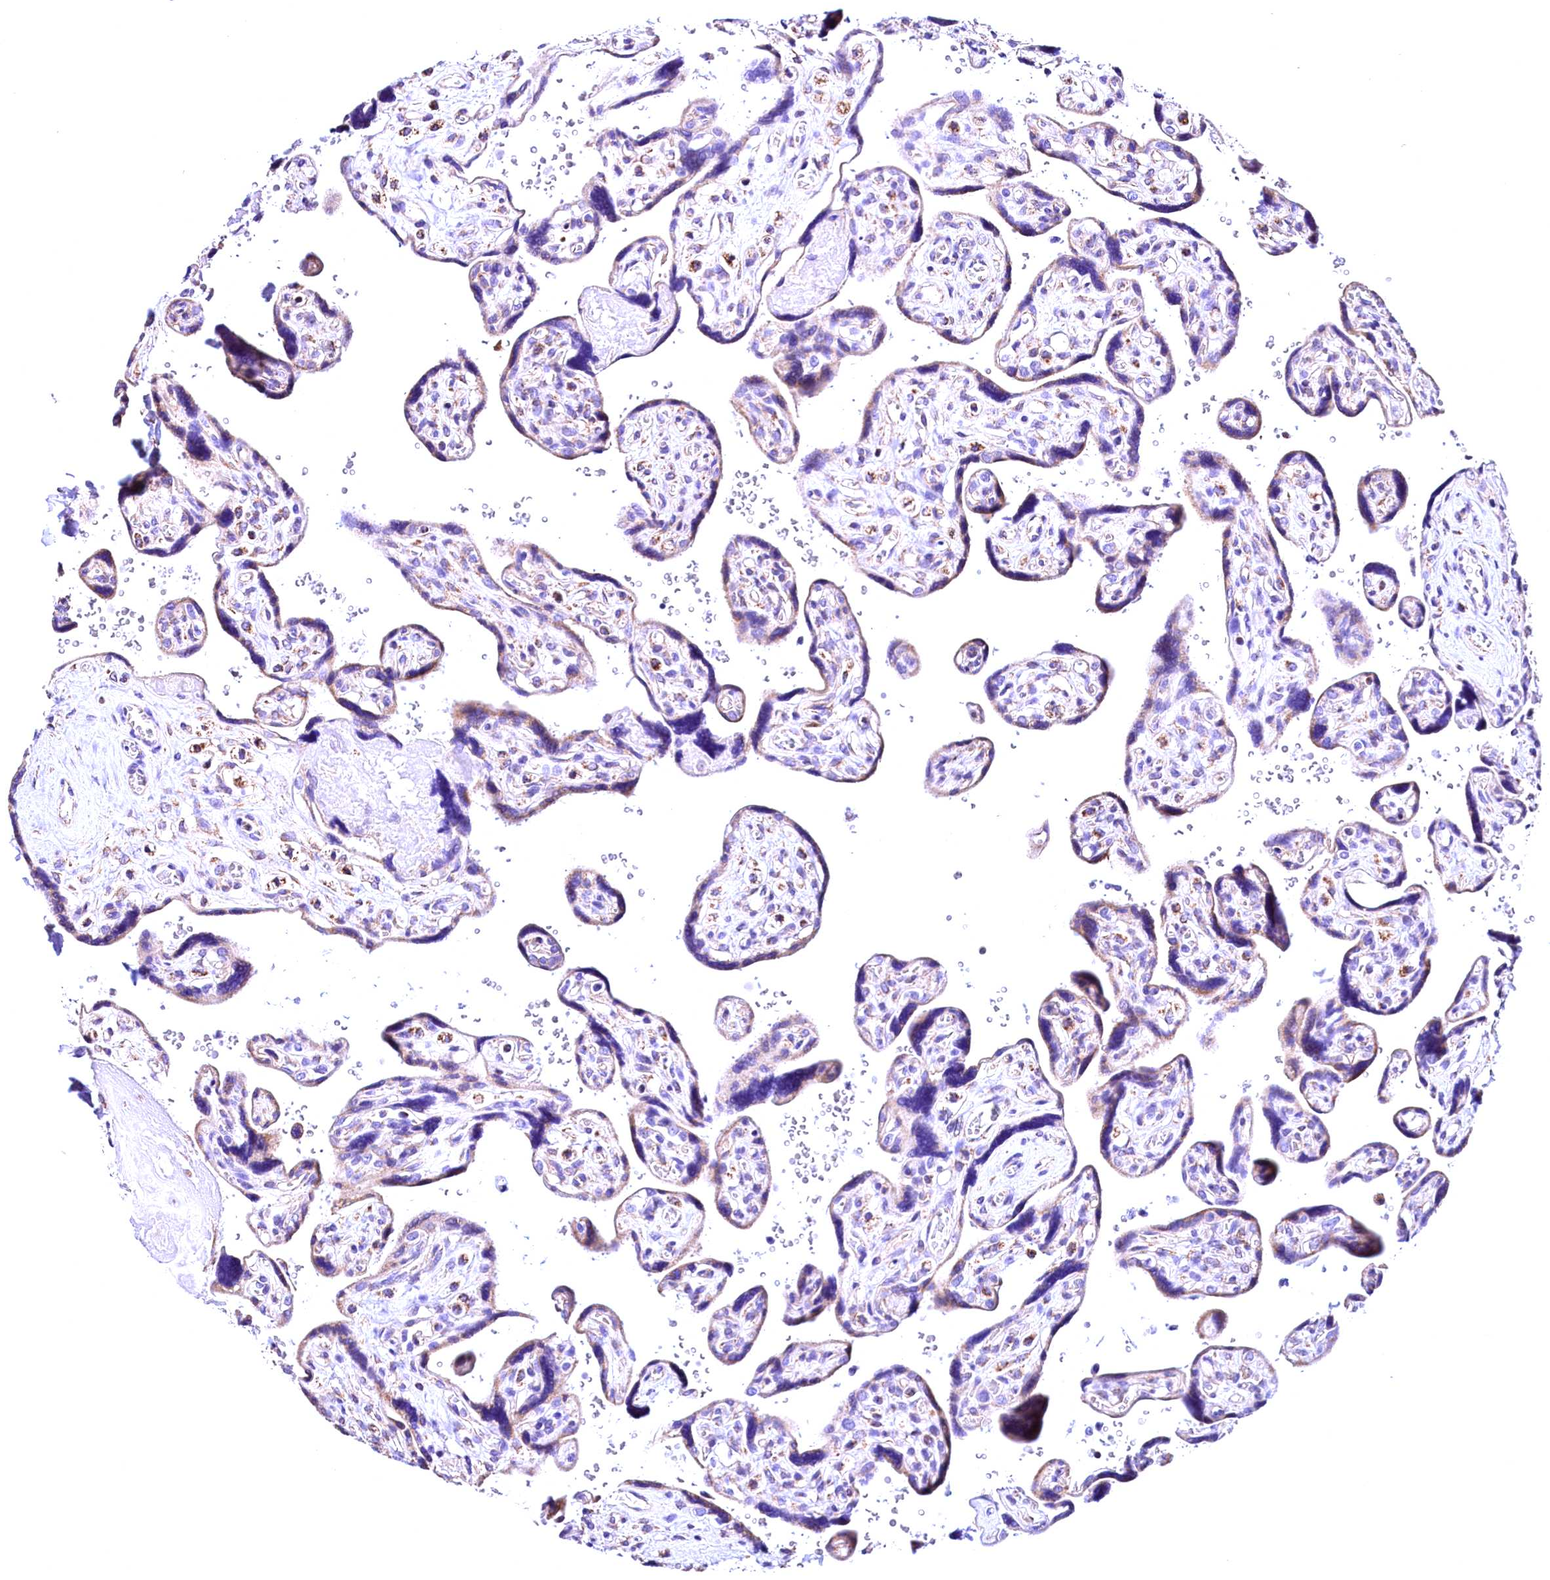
{"staining": {"intensity": "moderate", "quantity": "<25%", "location": "cytoplasmic/membranous"}, "tissue": "placenta", "cell_type": "Trophoblastic cells", "image_type": "normal", "snomed": [{"axis": "morphology", "description": "Normal tissue, NOS"}, {"axis": "topography", "description": "Placenta"}], "caption": "A brown stain shows moderate cytoplasmic/membranous positivity of a protein in trophoblastic cells of benign placenta.", "gene": "ACAA2", "patient": {"sex": "female", "age": 39}}